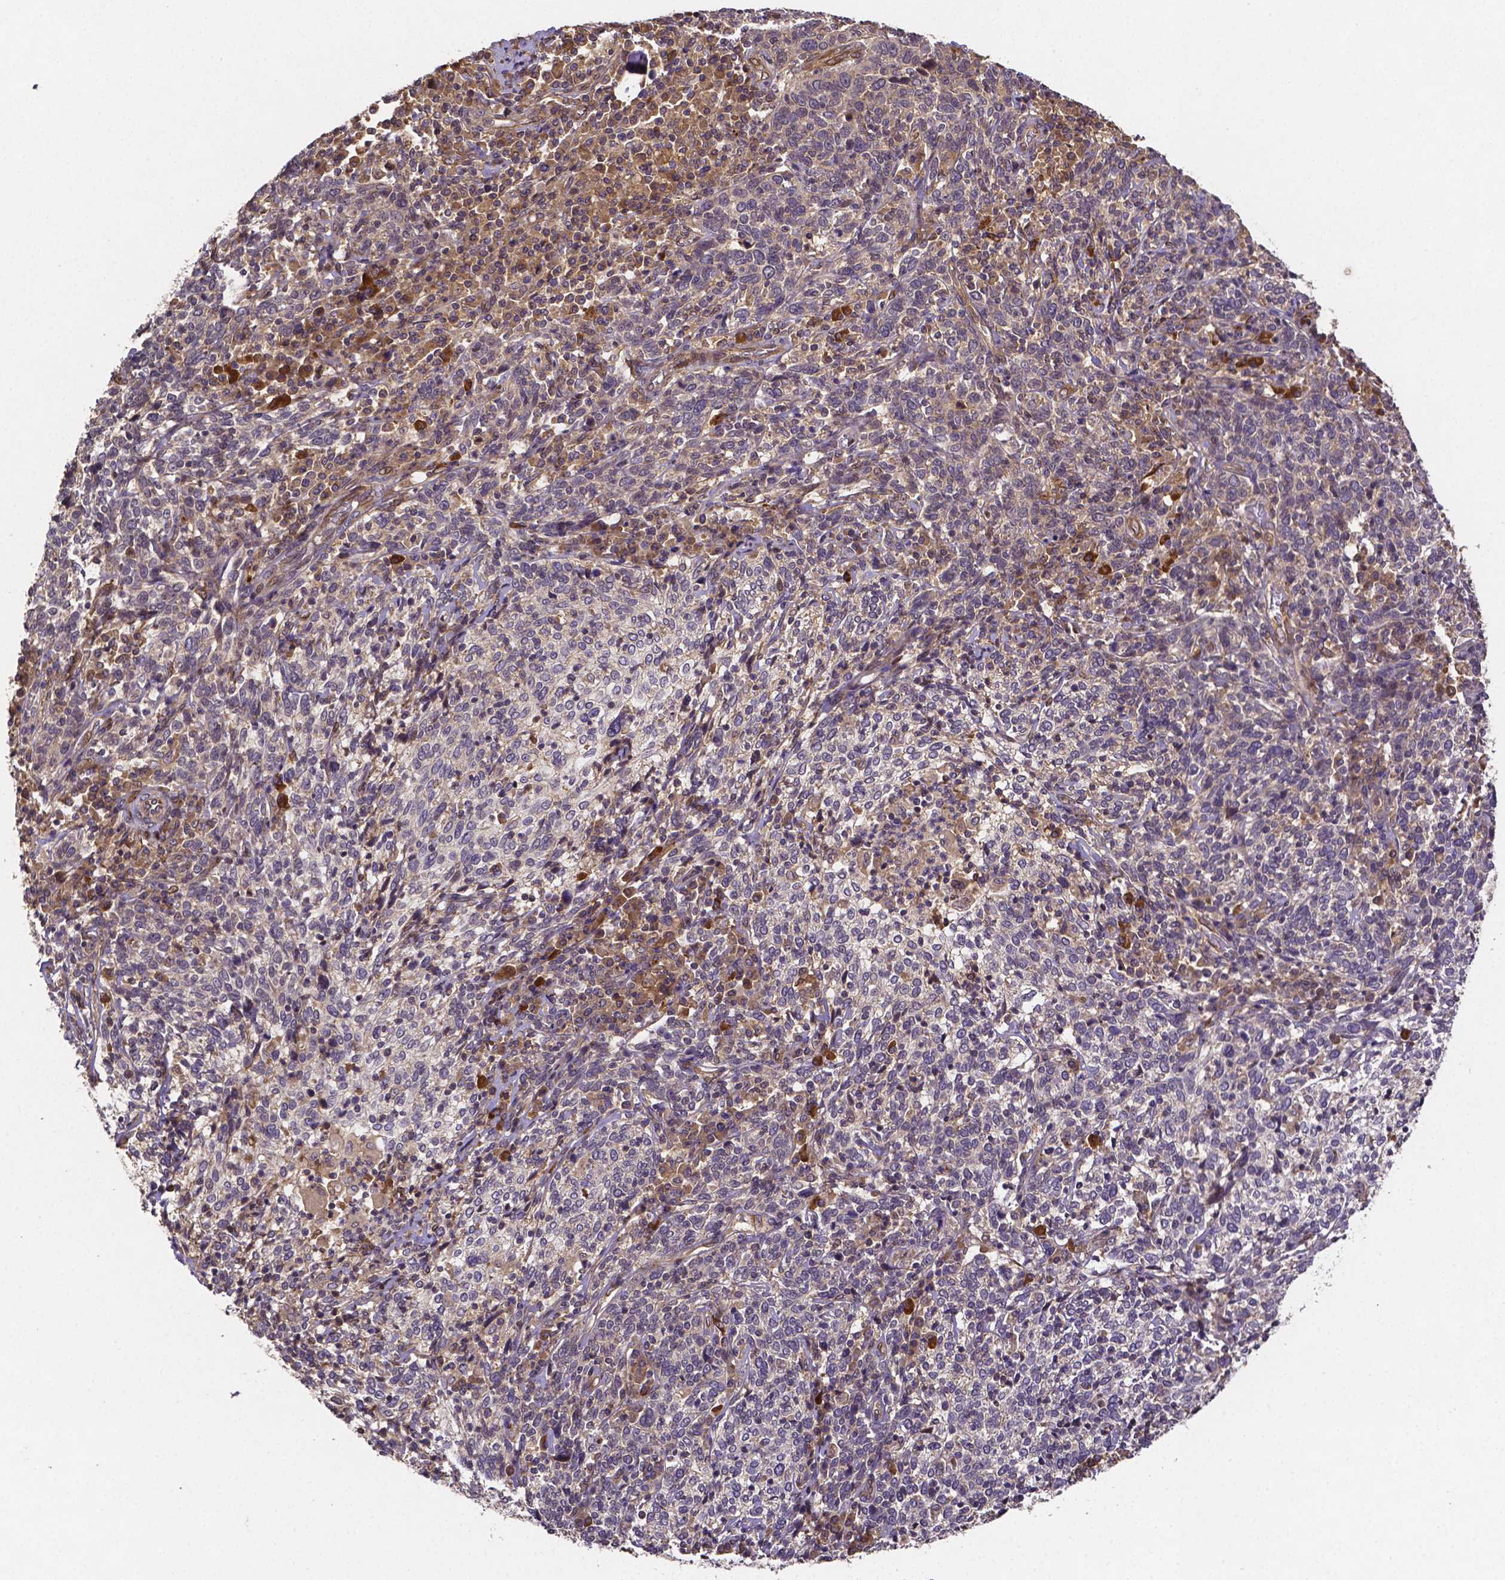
{"staining": {"intensity": "weak", "quantity": "<25%", "location": "cytoplasmic/membranous"}, "tissue": "cervical cancer", "cell_type": "Tumor cells", "image_type": "cancer", "snomed": [{"axis": "morphology", "description": "Squamous cell carcinoma, NOS"}, {"axis": "topography", "description": "Cervix"}], "caption": "Immunohistochemistry (IHC) photomicrograph of human cervical squamous cell carcinoma stained for a protein (brown), which reveals no staining in tumor cells.", "gene": "RNF123", "patient": {"sex": "female", "age": 46}}